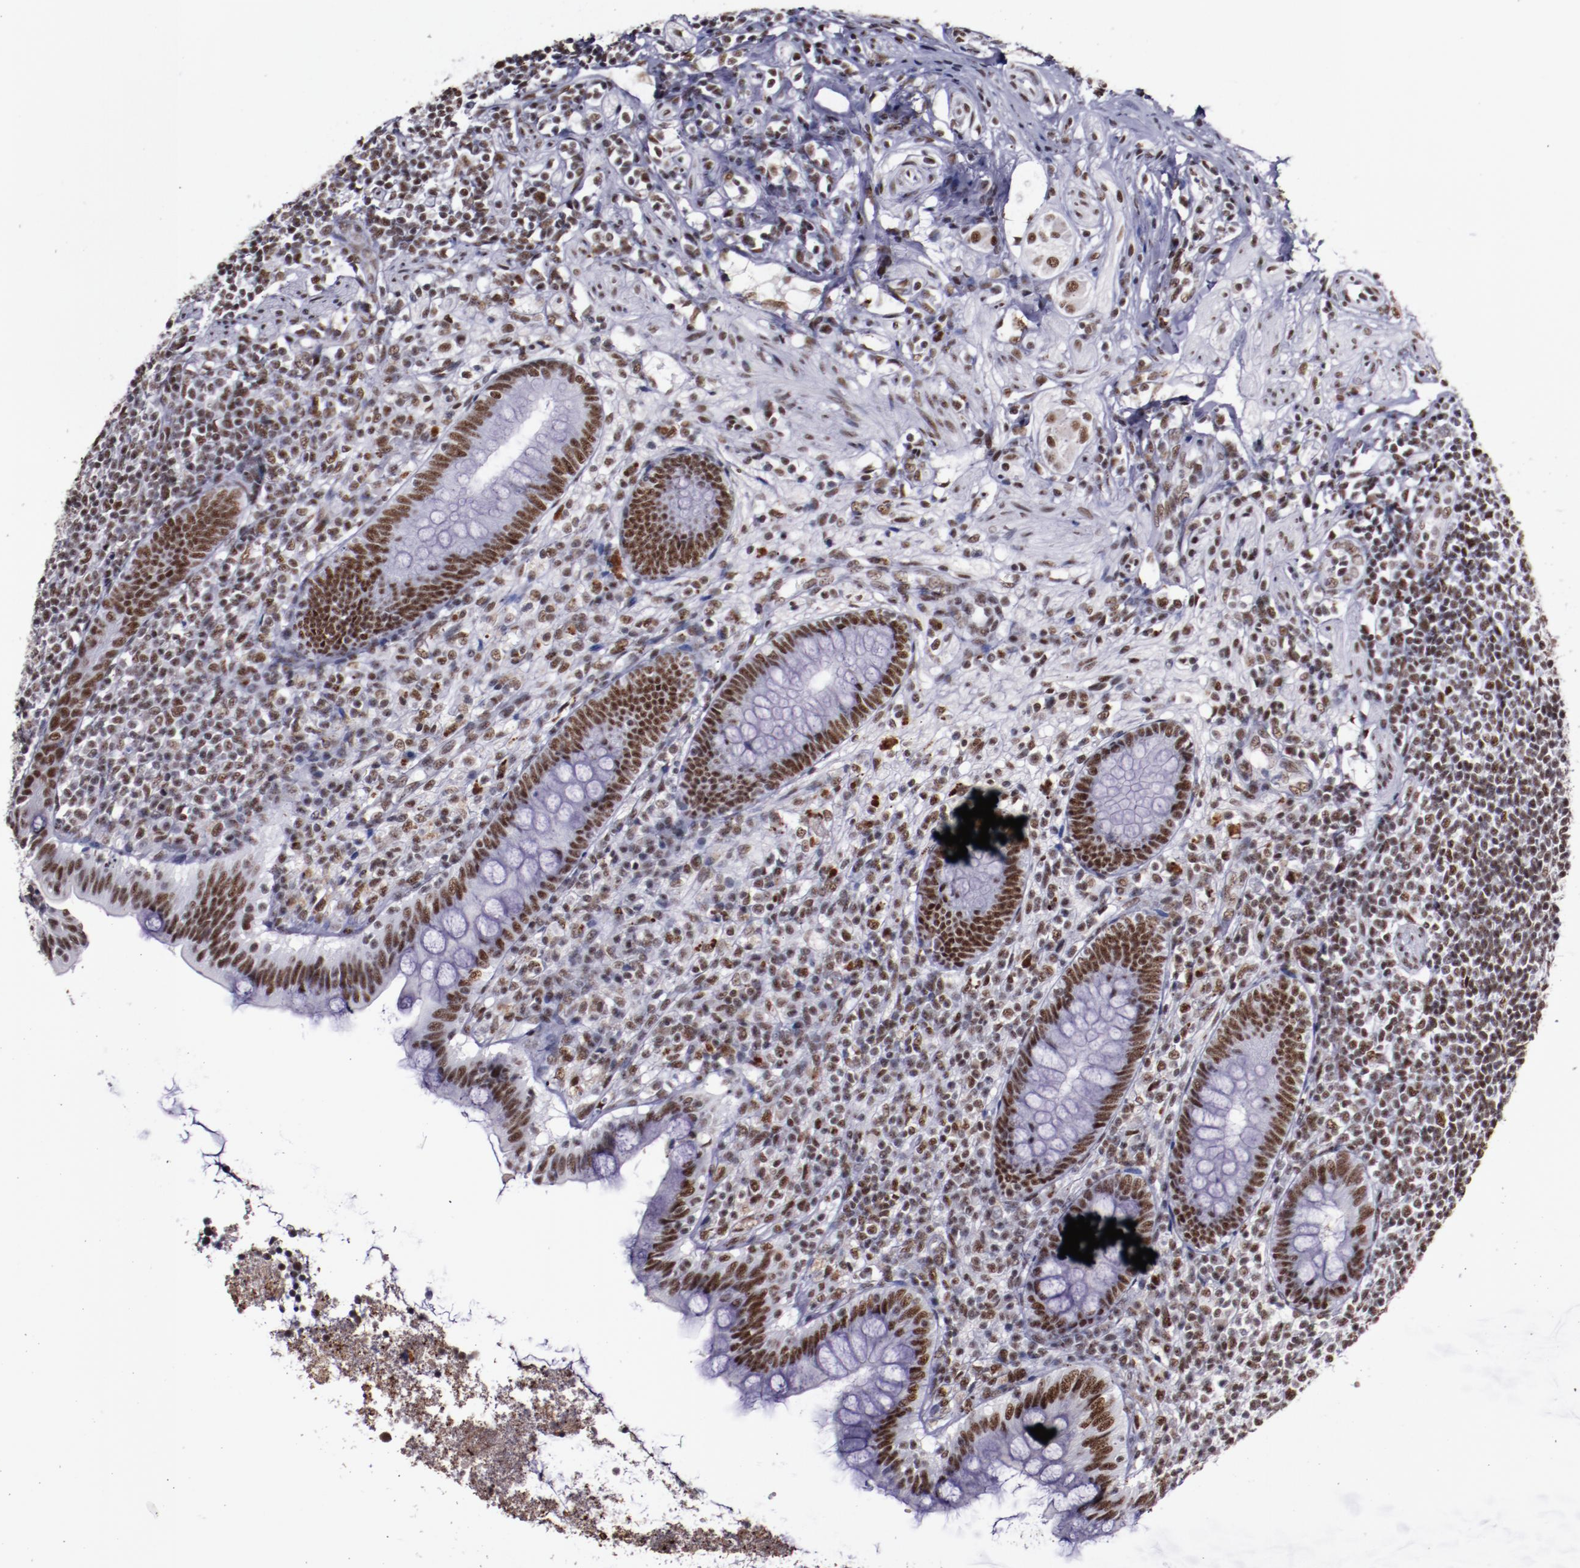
{"staining": {"intensity": "moderate", "quantity": ">75%", "location": "nuclear"}, "tissue": "appendix", "cell_type": "Glandular cells", "image_type": "normal", "snomed": [{"axis": "morphology", "description": "Normal tissue, NOS"}, {"axis": "topography", "description": "Appendix"}], "caption": "Immunohistochemical staining of unremarkable human appendix reveals >75% levels of moderate nuclear protein positivity in about >75% of glandular cells. The staining was performed using DAB (3,3'-diaminobenzidine) to visualize the protein expression in brown, while the nuclei were stained in blue with hematoxylin (Magnification: 20x).", "gene": "PPP4R3A", "patient": {"sex": "female", "age": 66}}